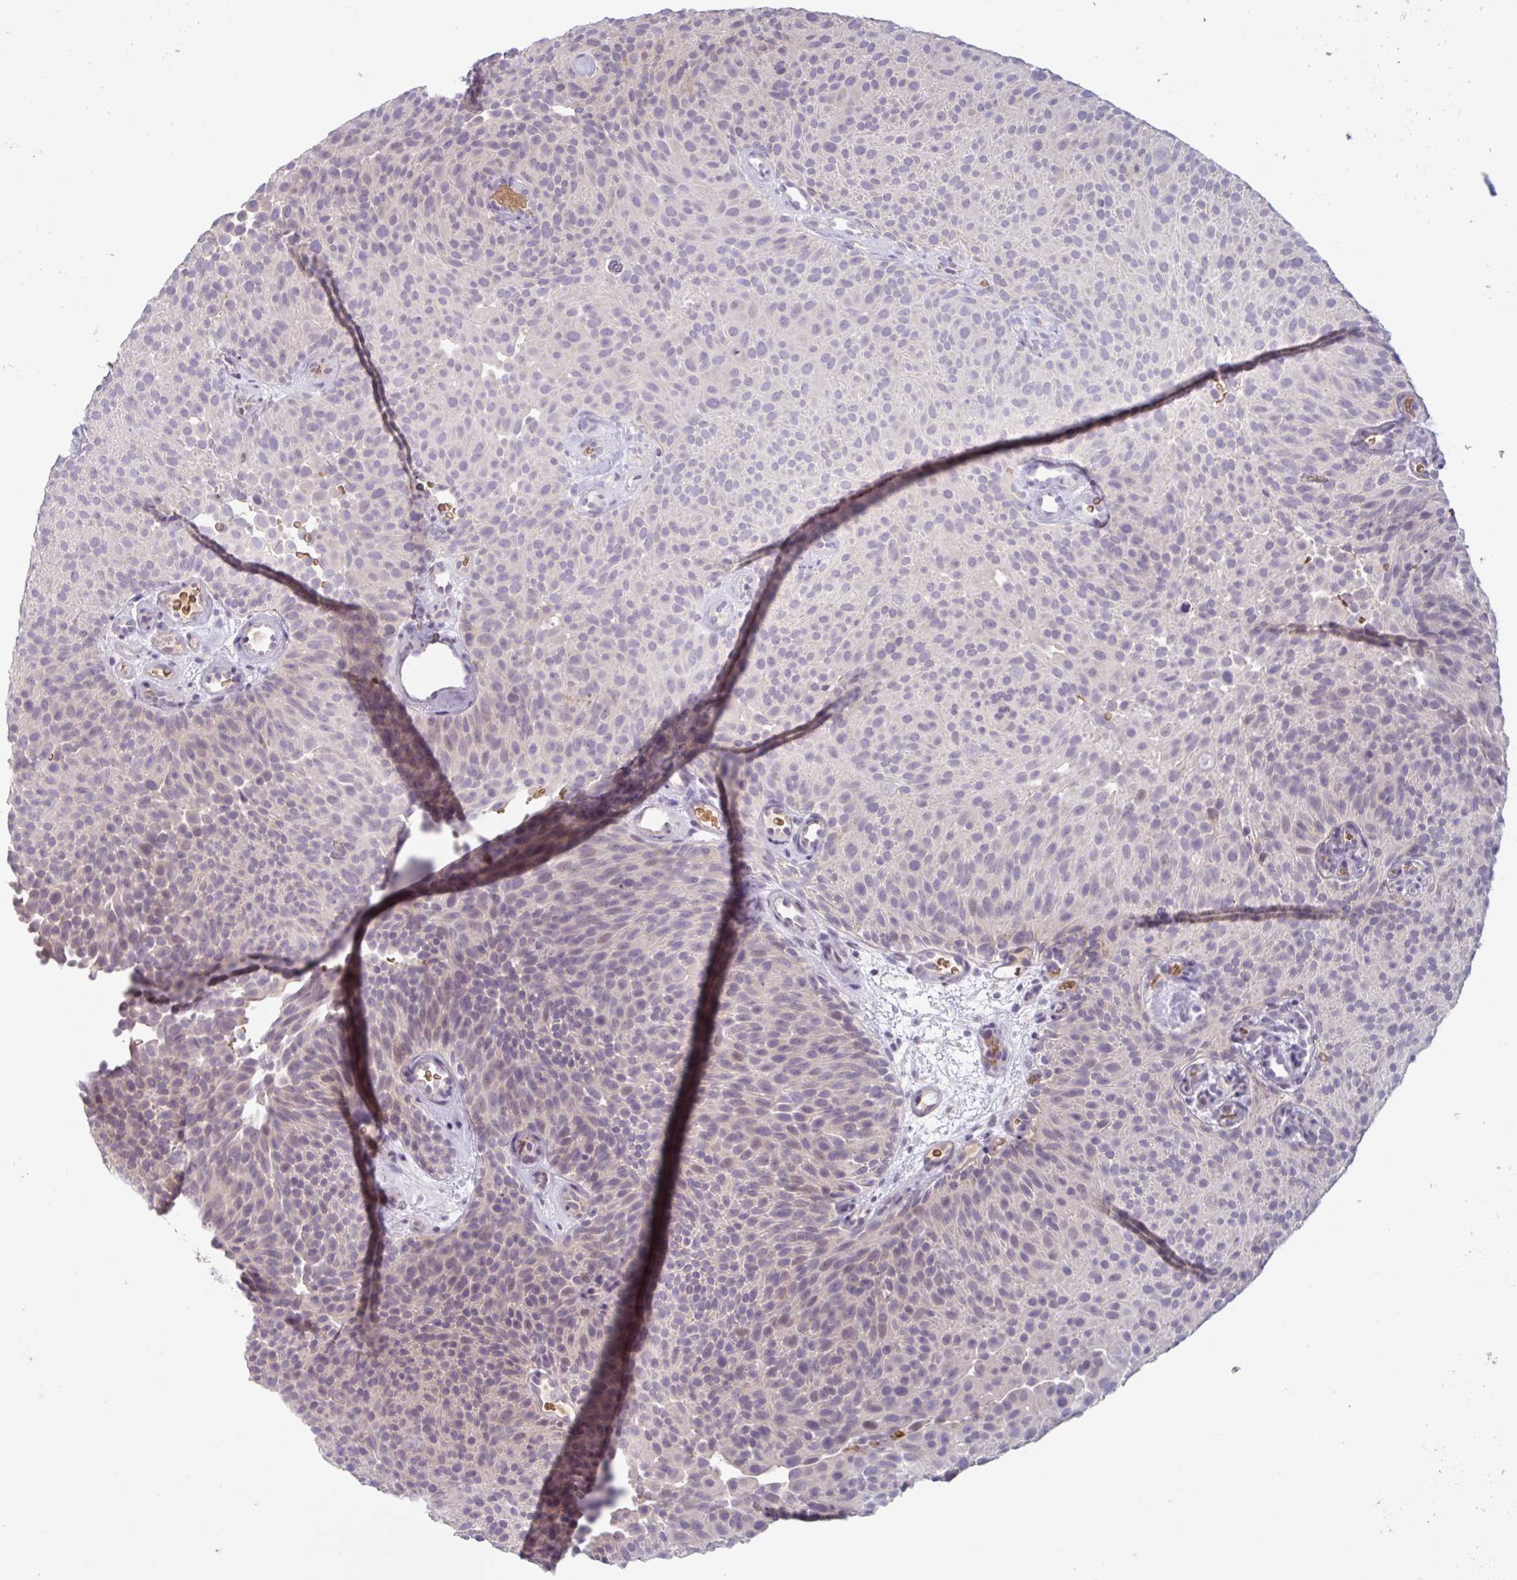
{"staining": {"intensity": "negative", "quantity": "none", "location": "none"}, "tissue": "urothelial cancer", "cell_type": "Tumor cells", "image_type": "cancer", "snomed": [{"axis": "morphology", "description": "Urothelial carcinoma, Low grade"}, {"axis": "topography", "description": "Urinary bladder"}], "caption": "Histopathology image shows no significant protein staining in tumor cells of low-grade urothelial carcinoma. (DAB immunohistochemistry (IHC), high magnification).", "gene": "RHAG", "patient": {"sex": "male", "age": 78}}